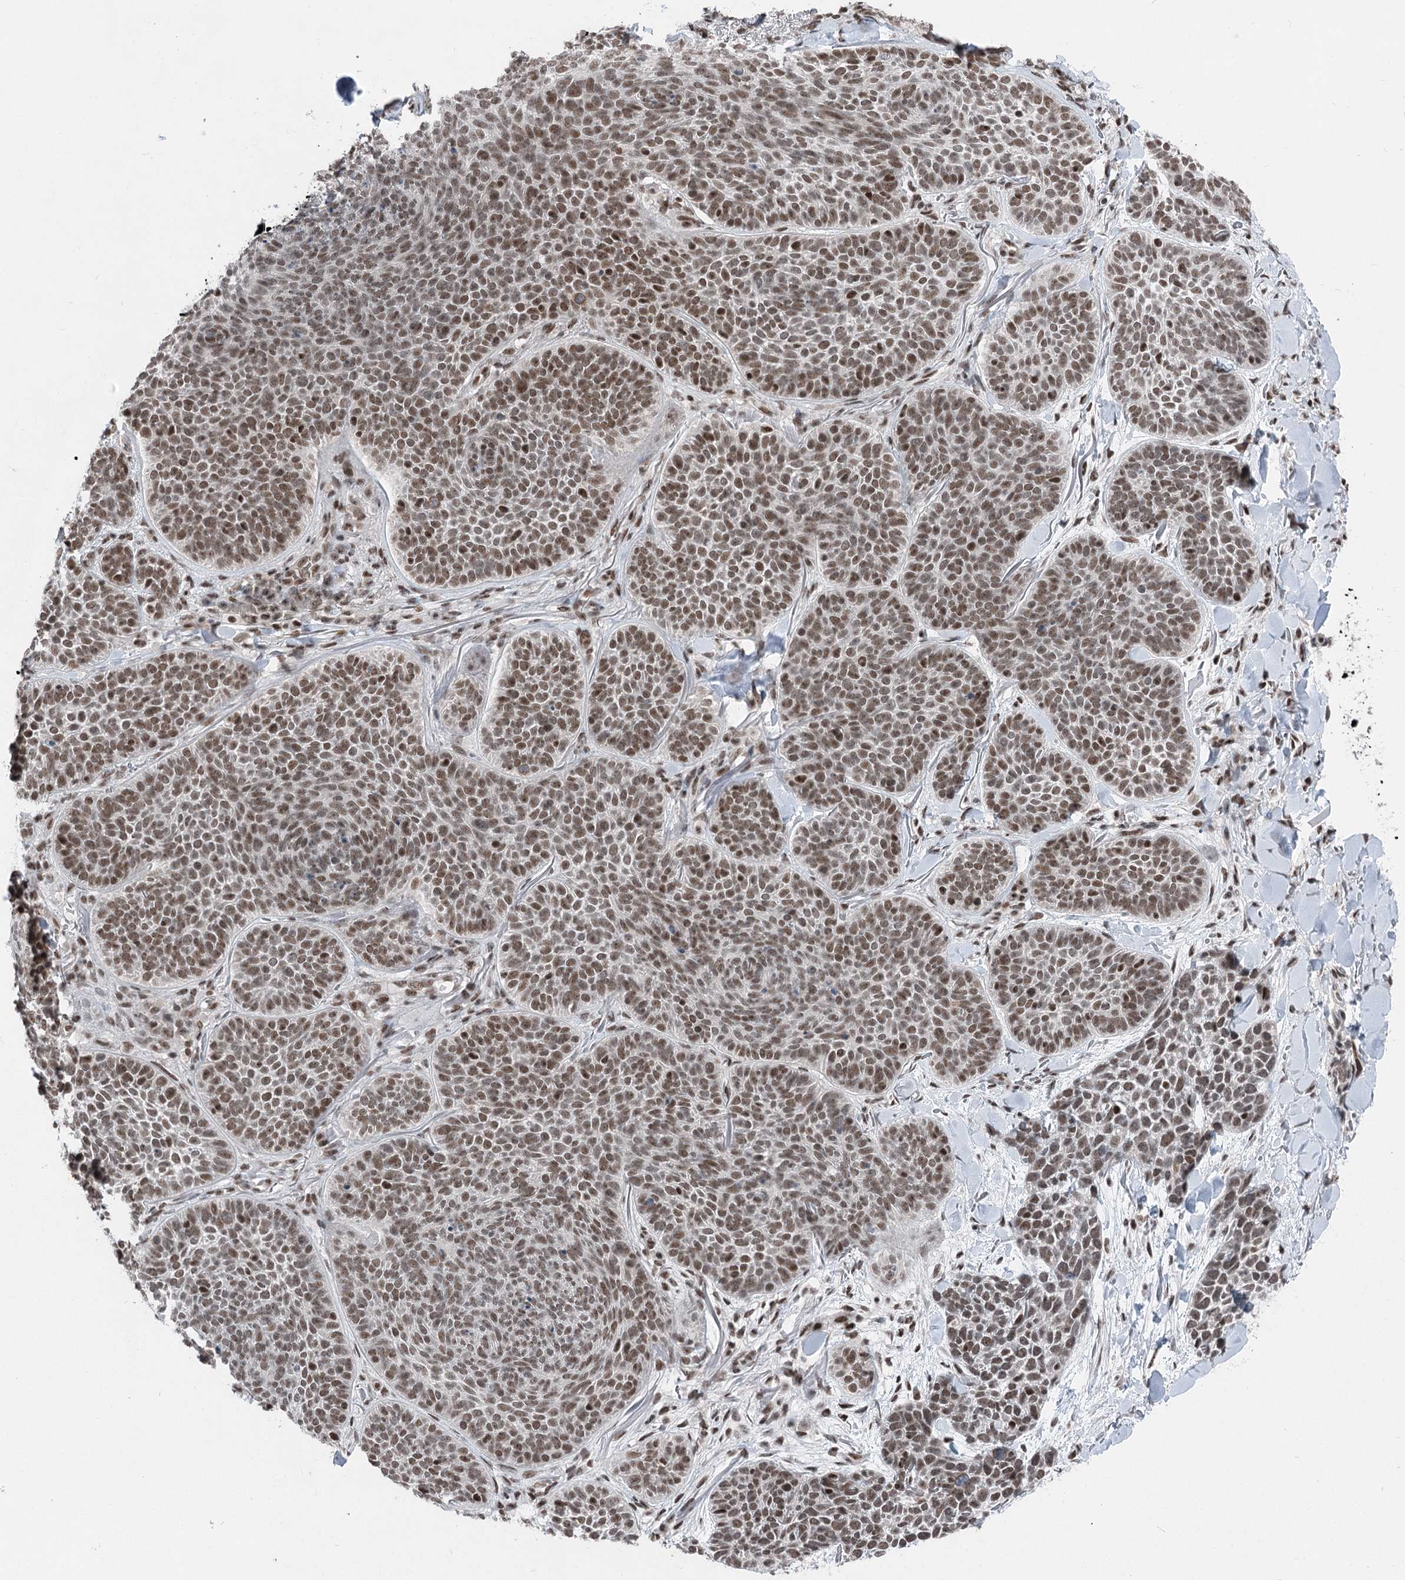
{"staining": {"intensity": "moderate", "quantity": "25%-75%", "location": "nuclear"}, "tissue": "skin cancer", "cell_type": "Tumor cells", "image_type": "cancer", "snomed": [{"axis": "morphology", "description": "Basal cell carcinoma"}, {"axis": "topography", "description": "Skin"}], "caption": "Human skin cancer stained for a protein (brown) shows moderate nuclear positive expression in about 25%-75% of tumor cells.", "gene": "CGGBP1", "patient": {"sex": "male", "age": 85}}